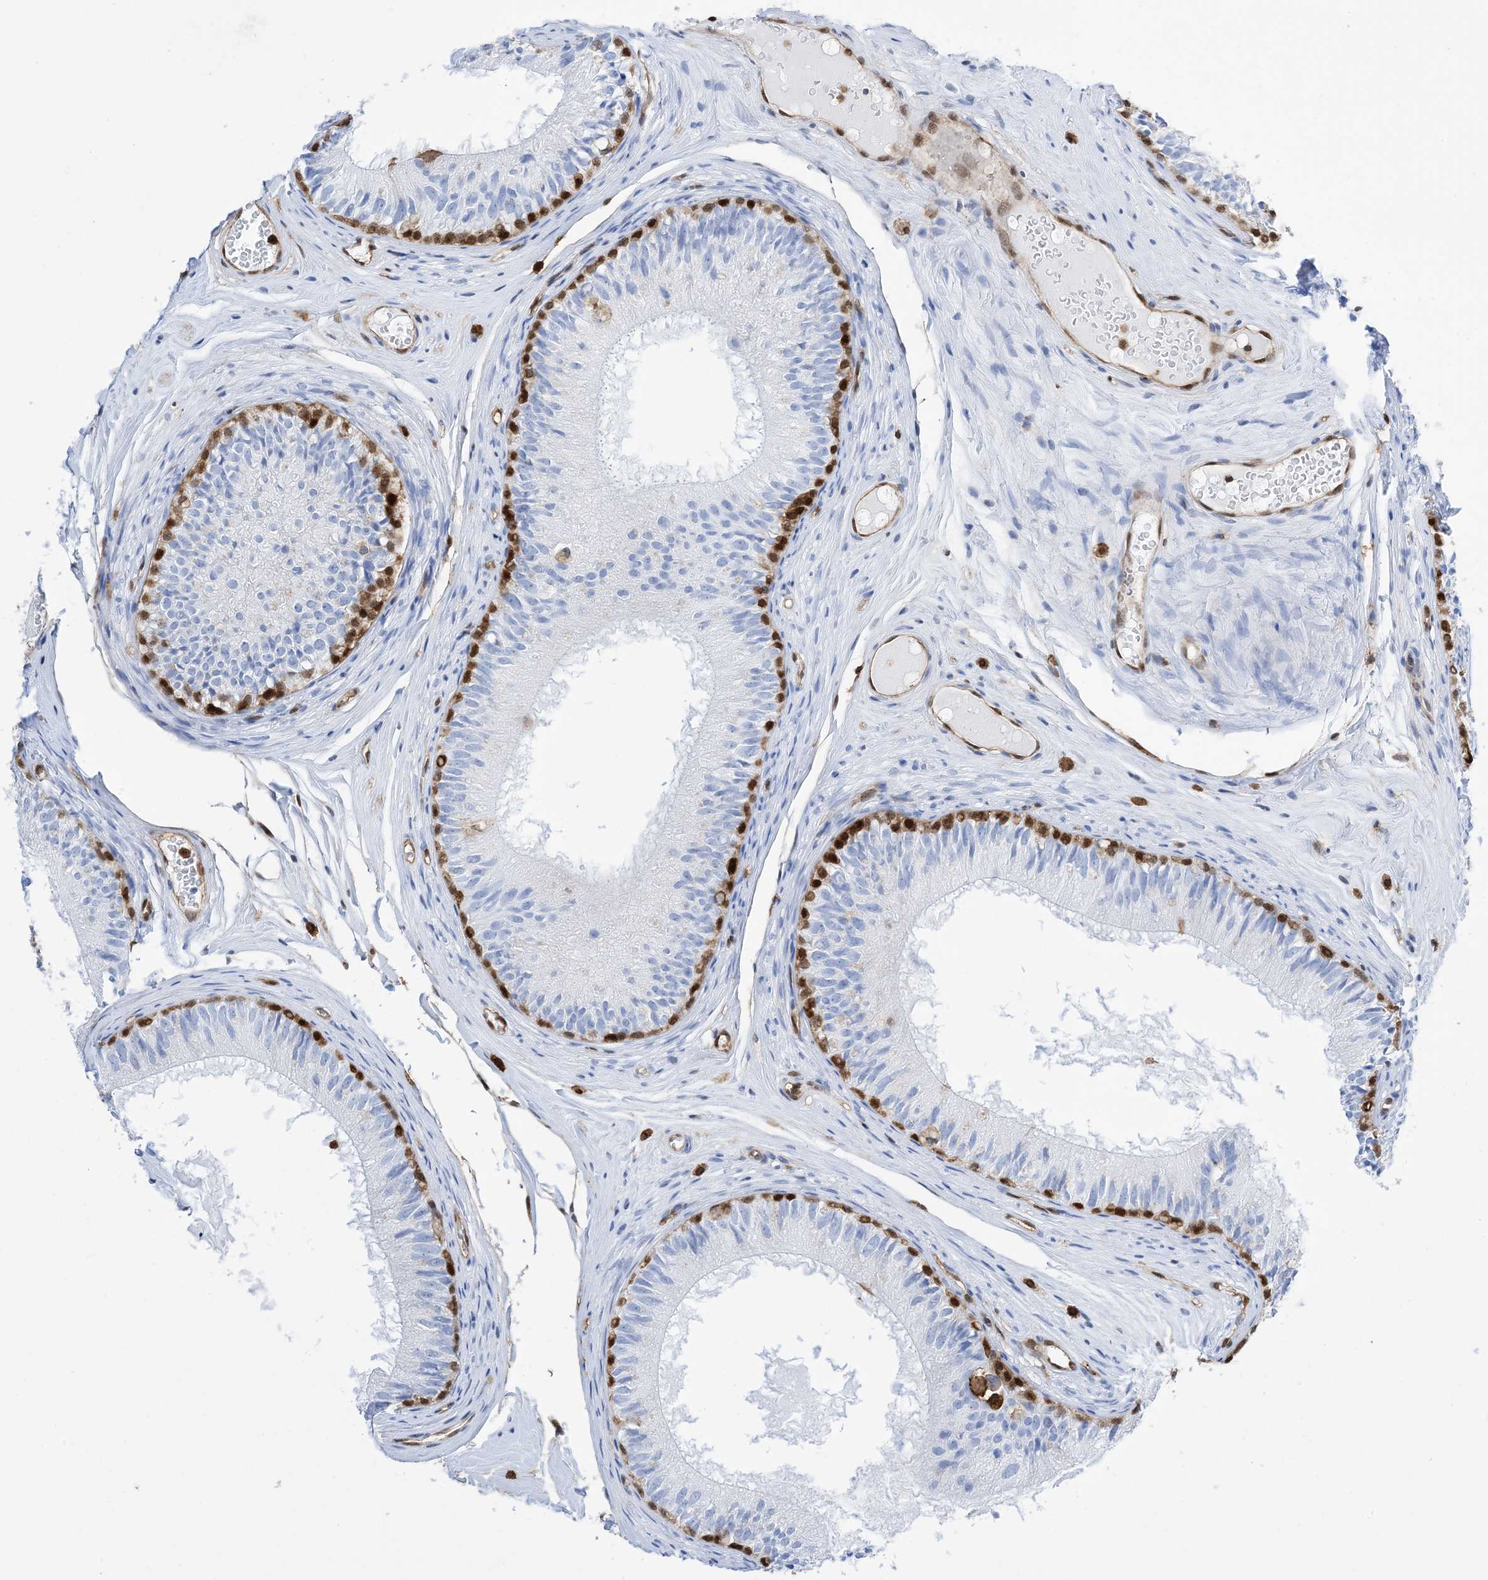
{"staining": {"intensity": "strong", "quantity": "<25%", "location": "cytoplasmic/membranous,nuclear"}, "tissue": "epididymis", "cell_type": "Glandular cells", "image_type": "normal", "snomed": [{"axis": "morphology", "description": "Normal tissue, NOS"}, {"axis": "morphology", "description": "Seminoma in situ"}, {"axis": "topography", "description": "Testis"}, {"axis": "topography", "description": "Epididymis"}], "caption": "The histopathology image exhibits staining of unremarkable epididymis, revealing strong cytoplasmic/membranous,nuclear protein positivity (brown color) within glandular cells.", "gene": "ANXA1", "patient": {"sex": "male", "age": 28}}